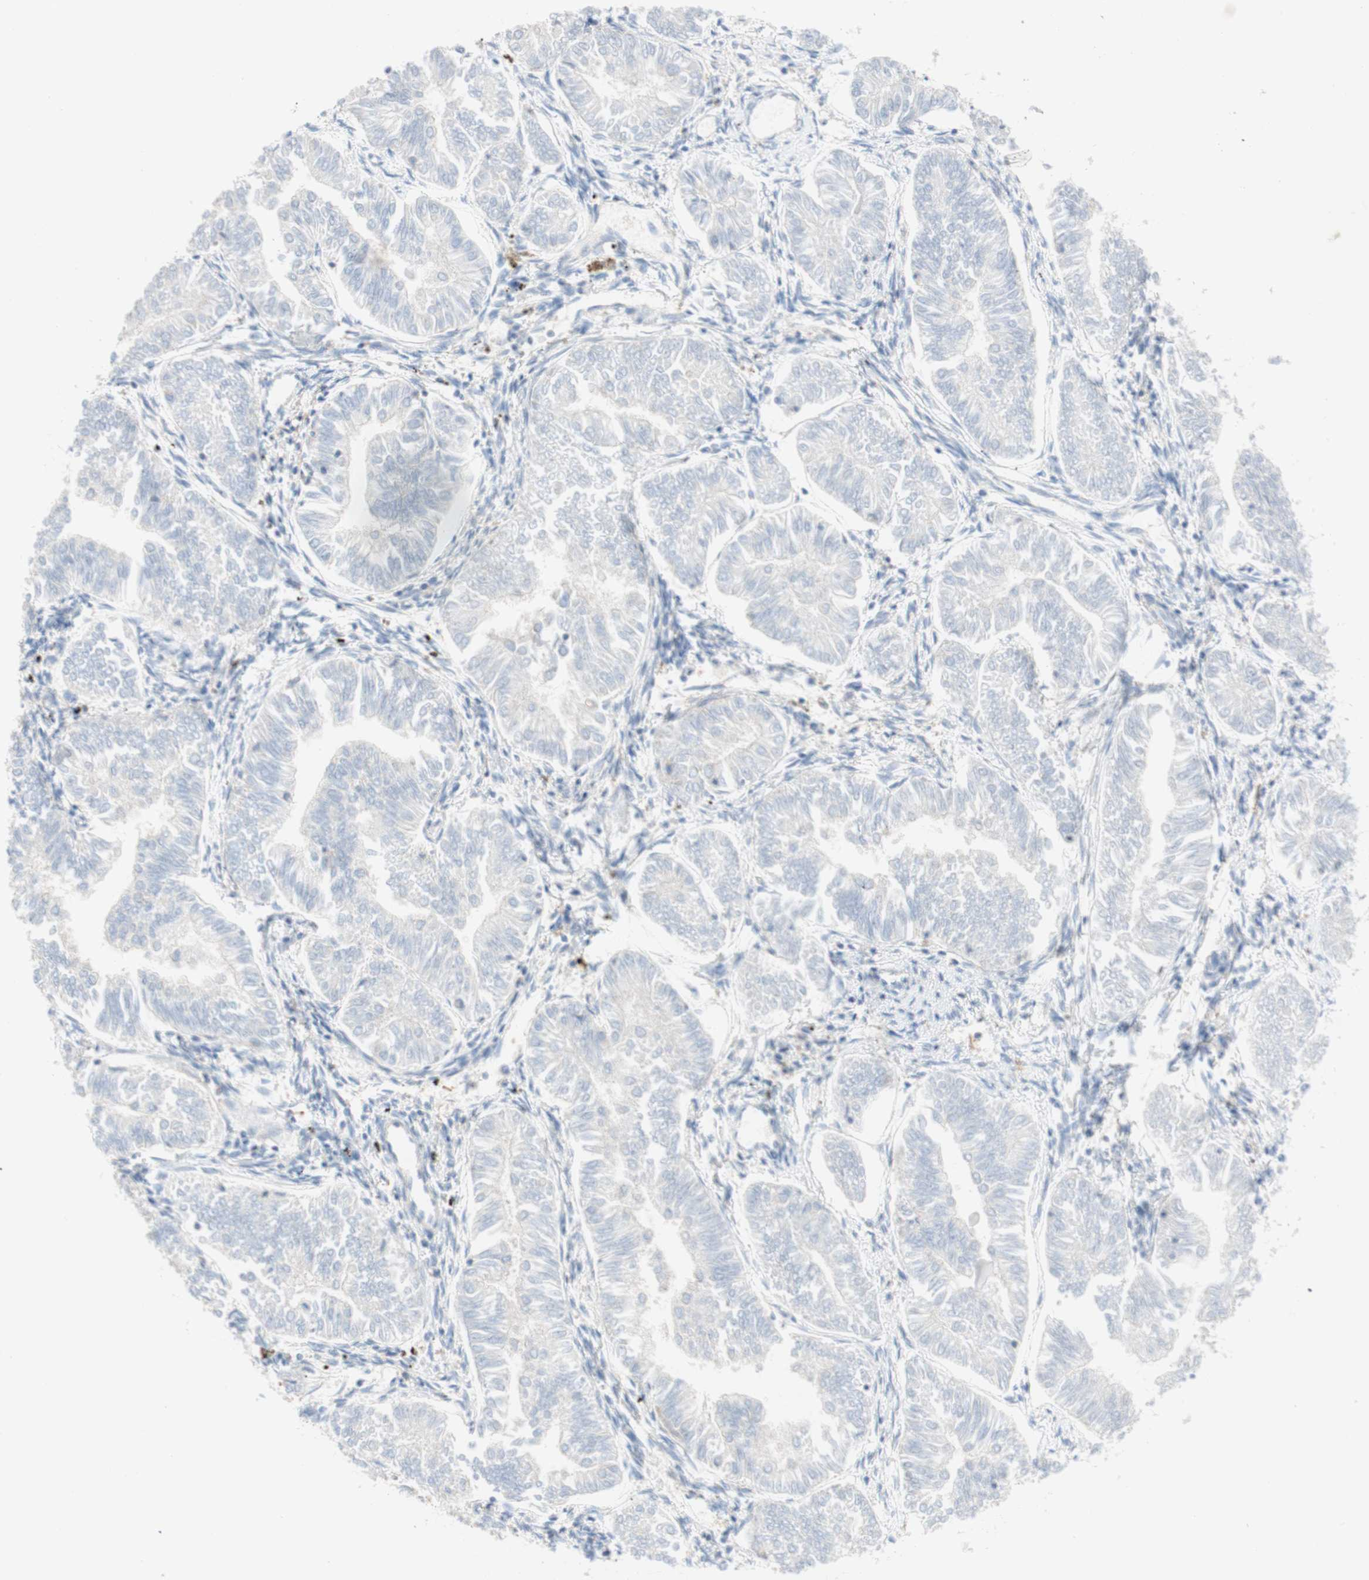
{"staining": {"intensity": "negative", "quantity": "none", "location": "none"}, "tissue": "endometrial cancer", "cell_type": "Tumor cells", "image_type": "cancer", "snomed": [{"axis": "morphology", "description": "Adenocarcinoma, NOS"}, {"axis": "topography", "description": "Endometrium"}], "caption": "DAB immunohistochemical staining of endometrial cancer (adenocarcinoma) exhibits no significant staining in tumor cells.", "gene": "POU2AF1", "patient": {"sex": "female", "age": 53}}